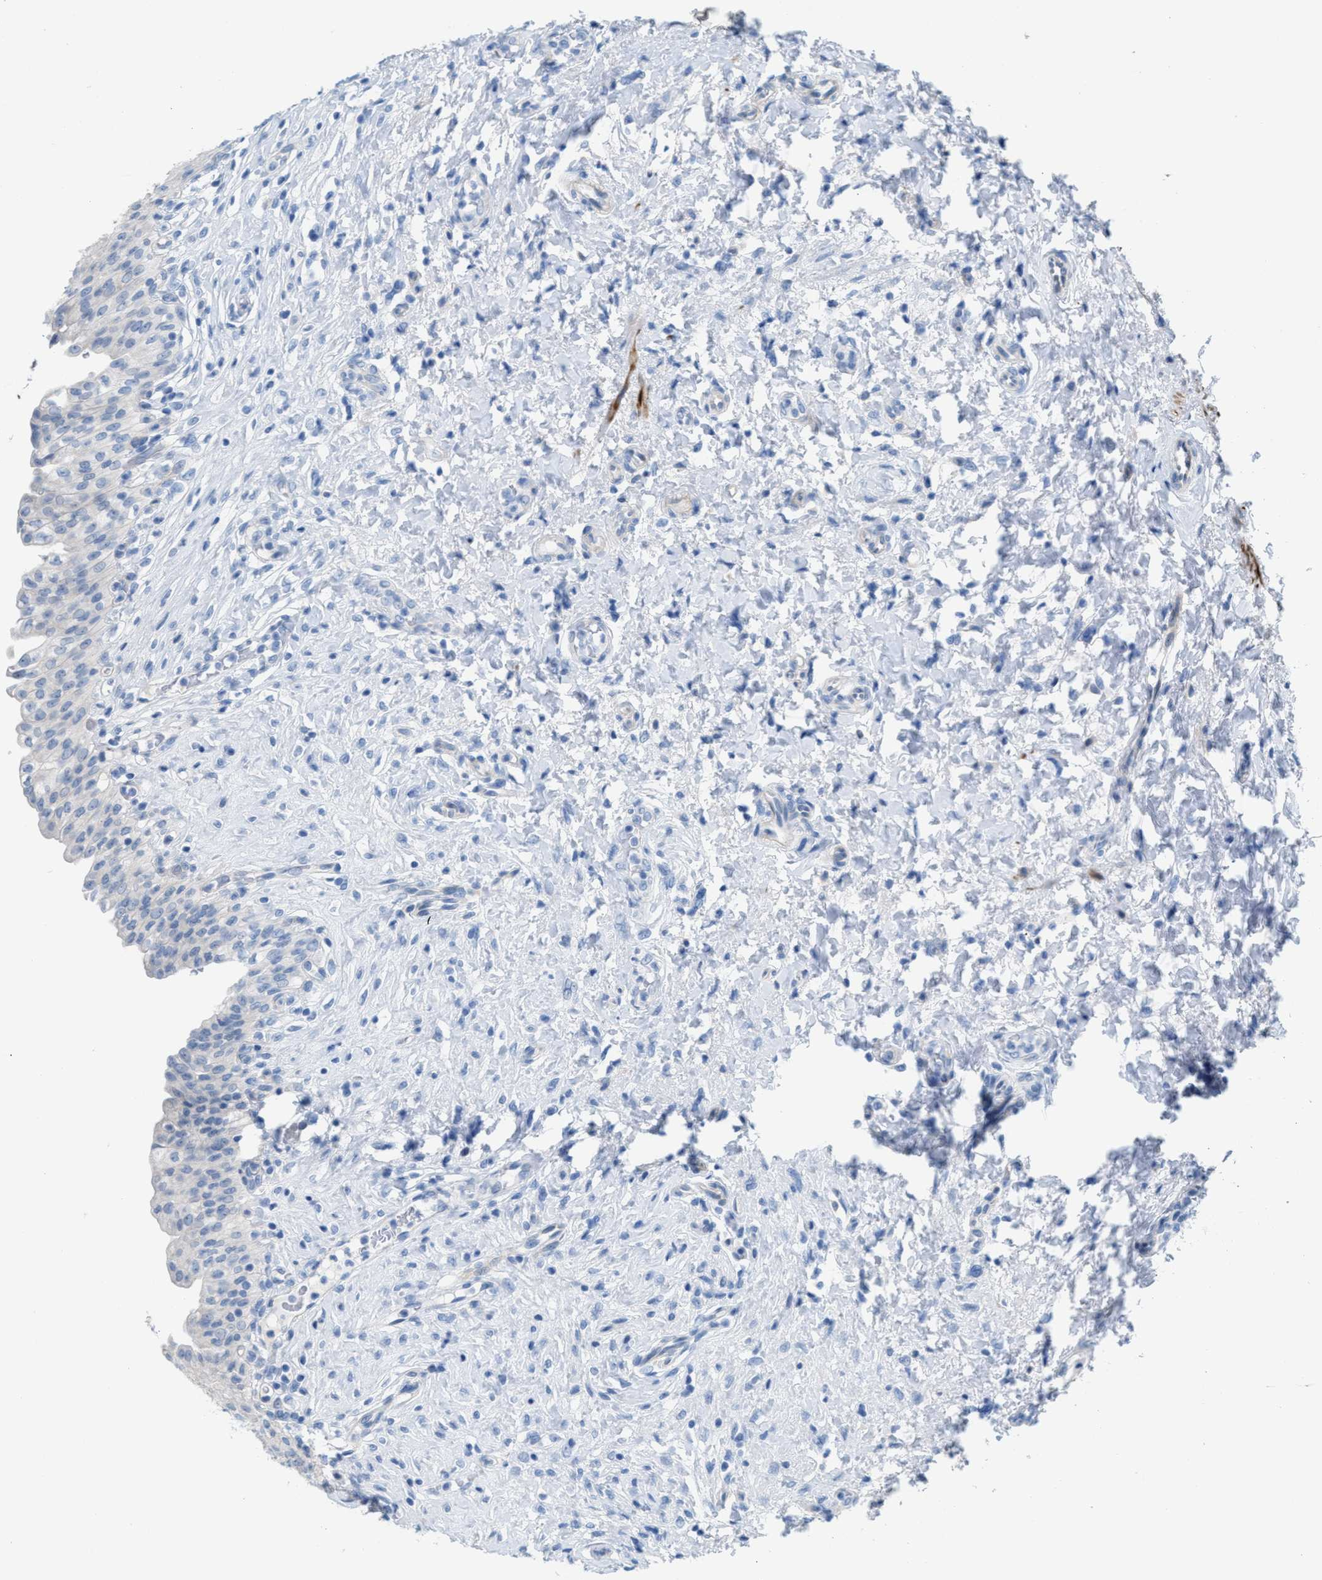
{"staining": {"intensity": "negative", "quantity": "none", "location": "none"}, "tissue": "urinary bladder", "cell_type": "Urothelial cells", "image_type": "normal", "snomed": [{"axis": "morphology", "description": "Urothelial carcinoma, High grade"}, {"axis": "topography", "description": "Urinary bladder"}], "caption": "Urinary bladder stained for a protein using immunohistochemistry demonstrates no expression urothelial cells.", "gene": "MPP3", "patient": {"sex": "male", "age": 46}}